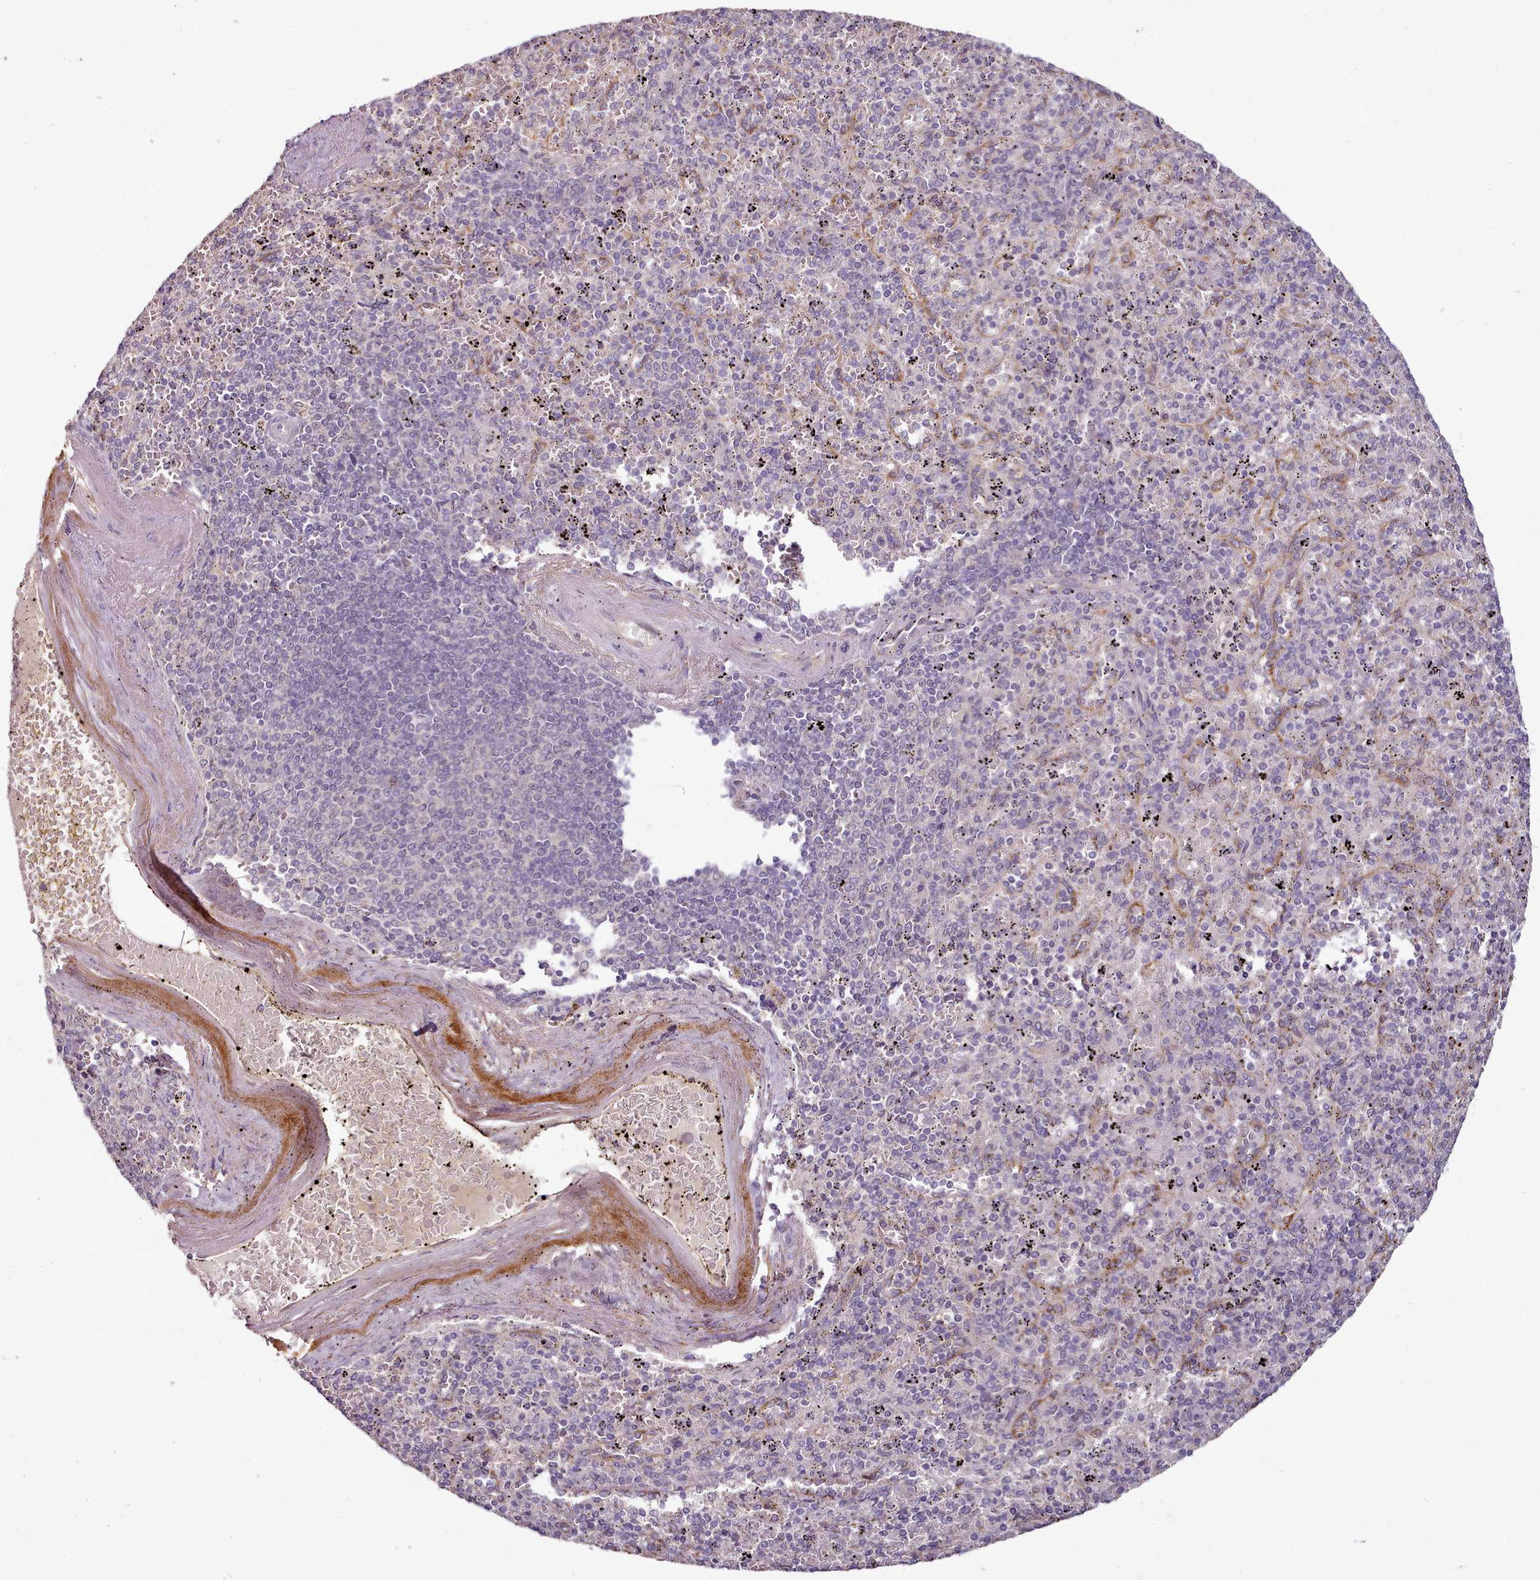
{"staining": {"intensity": "negative", "quantity": "none", "location": "none"}, "tissue": "spleen", "cell_type": "Cells in red pulp", "image_type": "normal", "snomed": [{"axis": "morphology", "description": "Normal tissue, NOS"}, {"axis": "topography", "description": "Spleen"}], "caption": "Immunohistochemistry of normal spleen exhibits no positivity in cells in red pulp. The staining is performed using DAB (3,3'-diaminobenzidine) brown chromogen with nuclei counter-stained in using hematoxylin.", "gene": "C1QTNF5", "patient": {"sex": "male", "age": 82}}